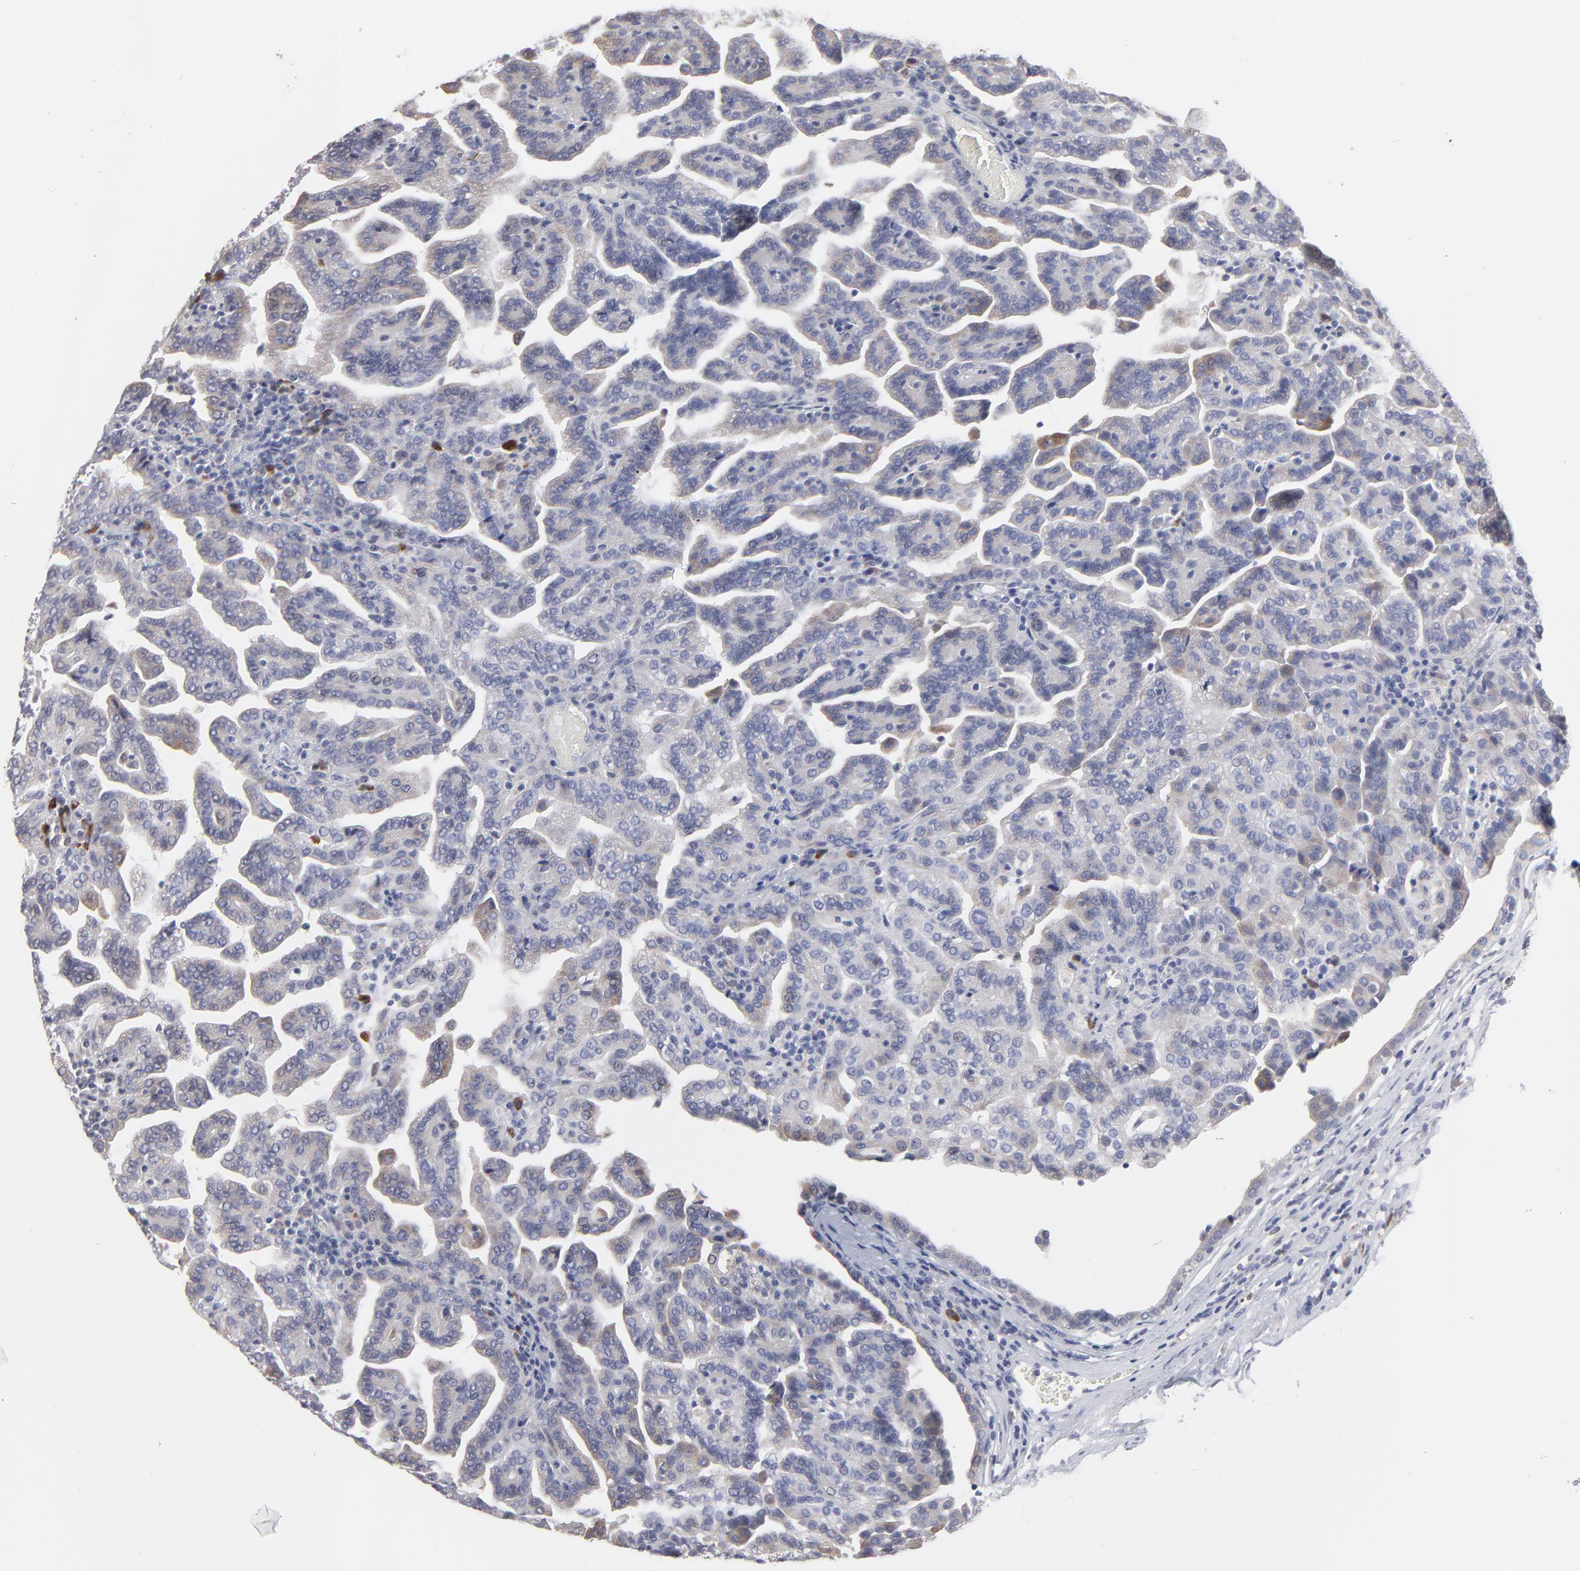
{"staining": {"intensity": "weak", "quantity": "<25%", "location": "cytoplasmic/membranous"}, "tissue": "renal cancer", "cell_type": "Tumor cells", "image_type": "cancer", "snomed": [{"axis": "morphology", "description": "Adenocarcinoma, NOS"}, {"axis": "topography", "description": "Kidney"}], "caption": "This is a micrograph of IHC staining of renal cancer, which shows no positivity in tumor cells.", "gene": "TRIM22", "patient": {"sex": "male", "age": 61}}